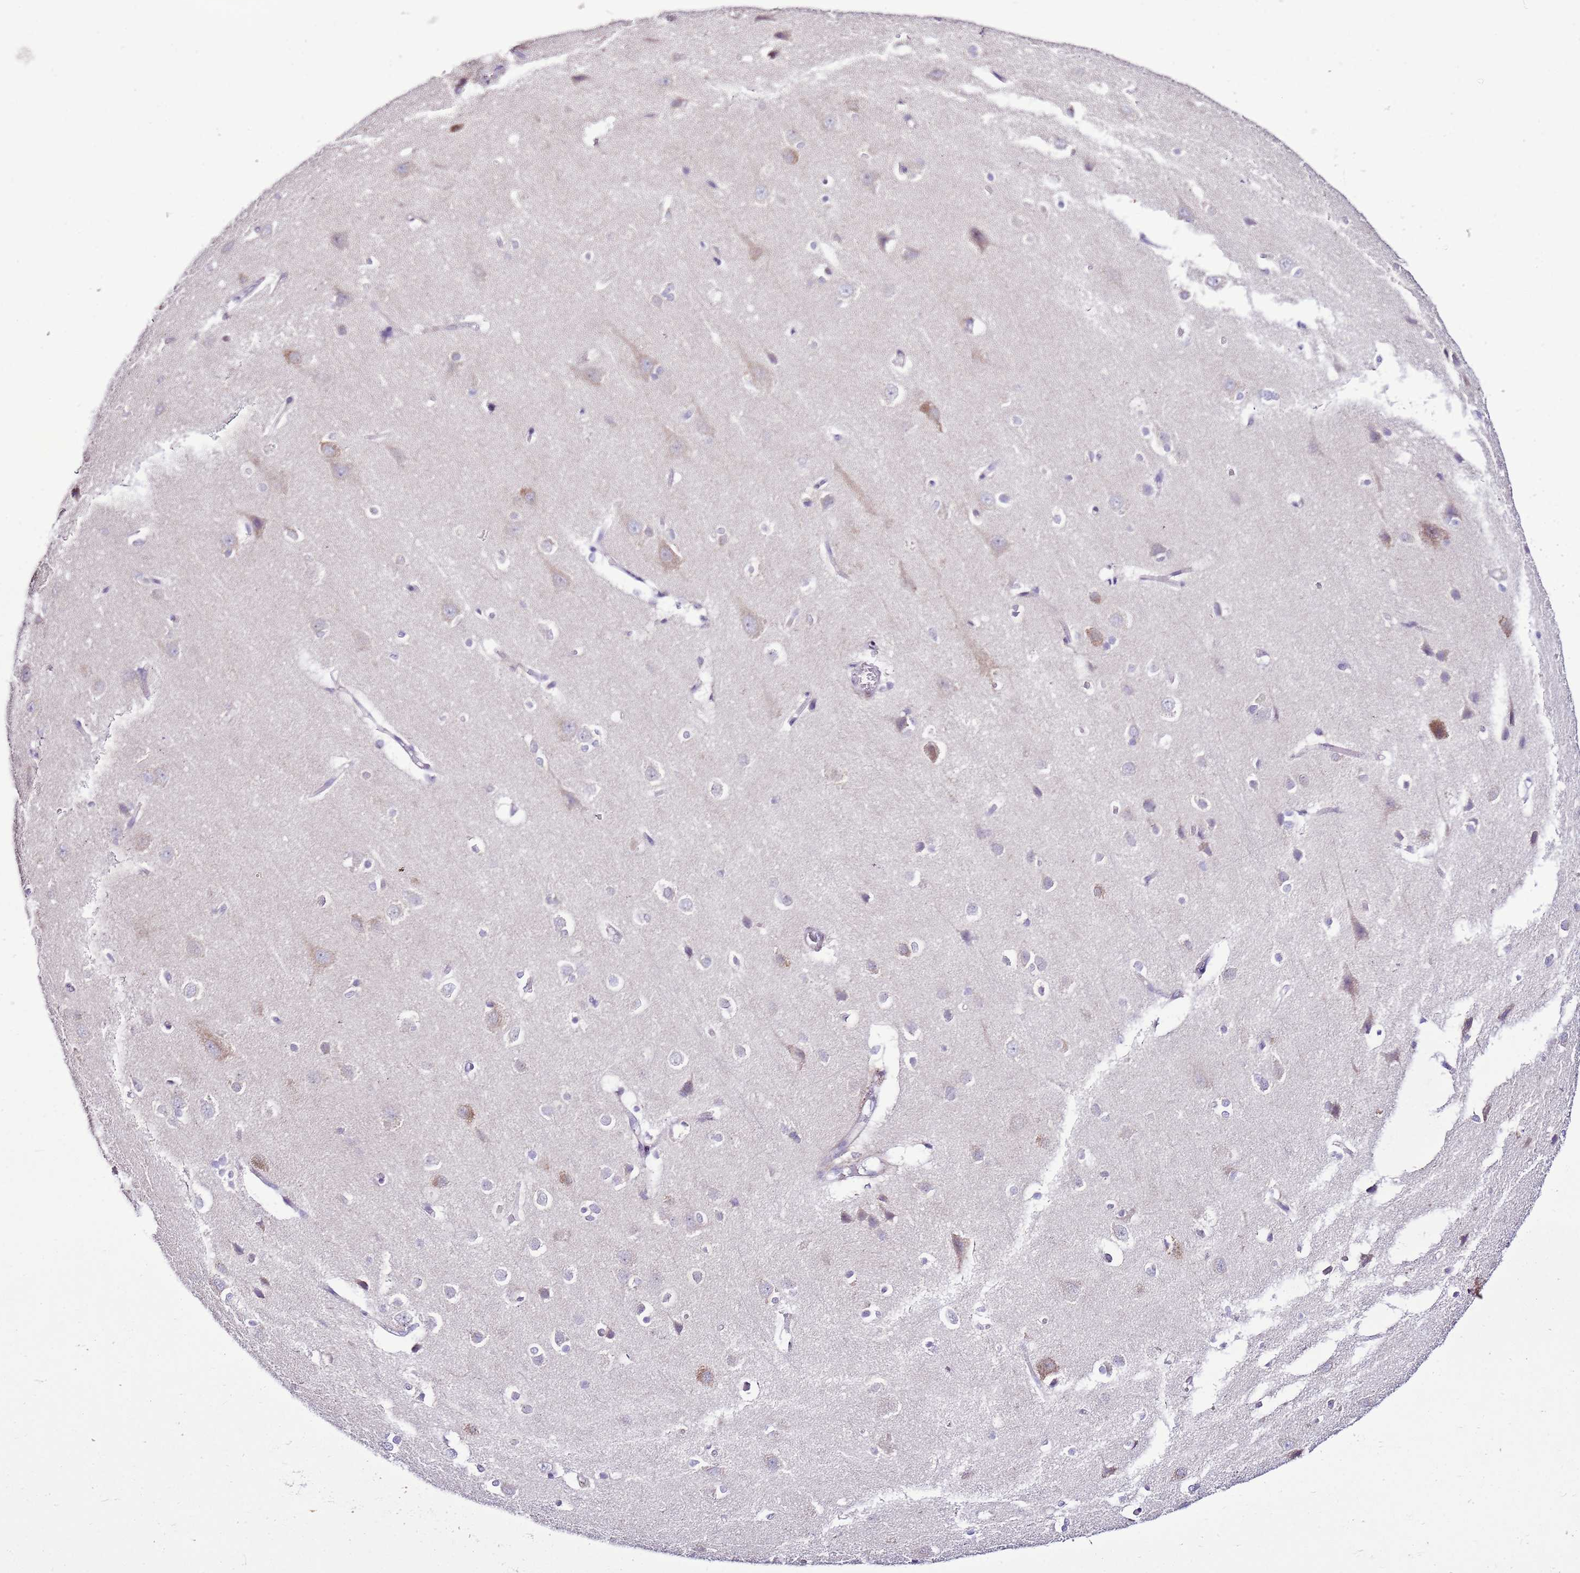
{"staining": {"intensity": "negative", "quantity": "none", "location": "none"}, "tissue": "cerebral cortex", "cell_type": "Endothelial cells", "image_type": "normal", "snomed": [{"axis": "morphology", "description": "Normal tissue, NOS"}, {"axis": "topography", "description": "Cerebral cortex"}], "caption": "Photomicrograph shows no significant protein expression in endothelial cells of normal cerebral cortex. (Stains: DAB immunohistochemistry (IHC) with hematoxylin counter stain, Microscopy: brightfield microscopy at high magnification).", "gene": "MRPL36", "patient": {"sex": "male", "age": 37}}